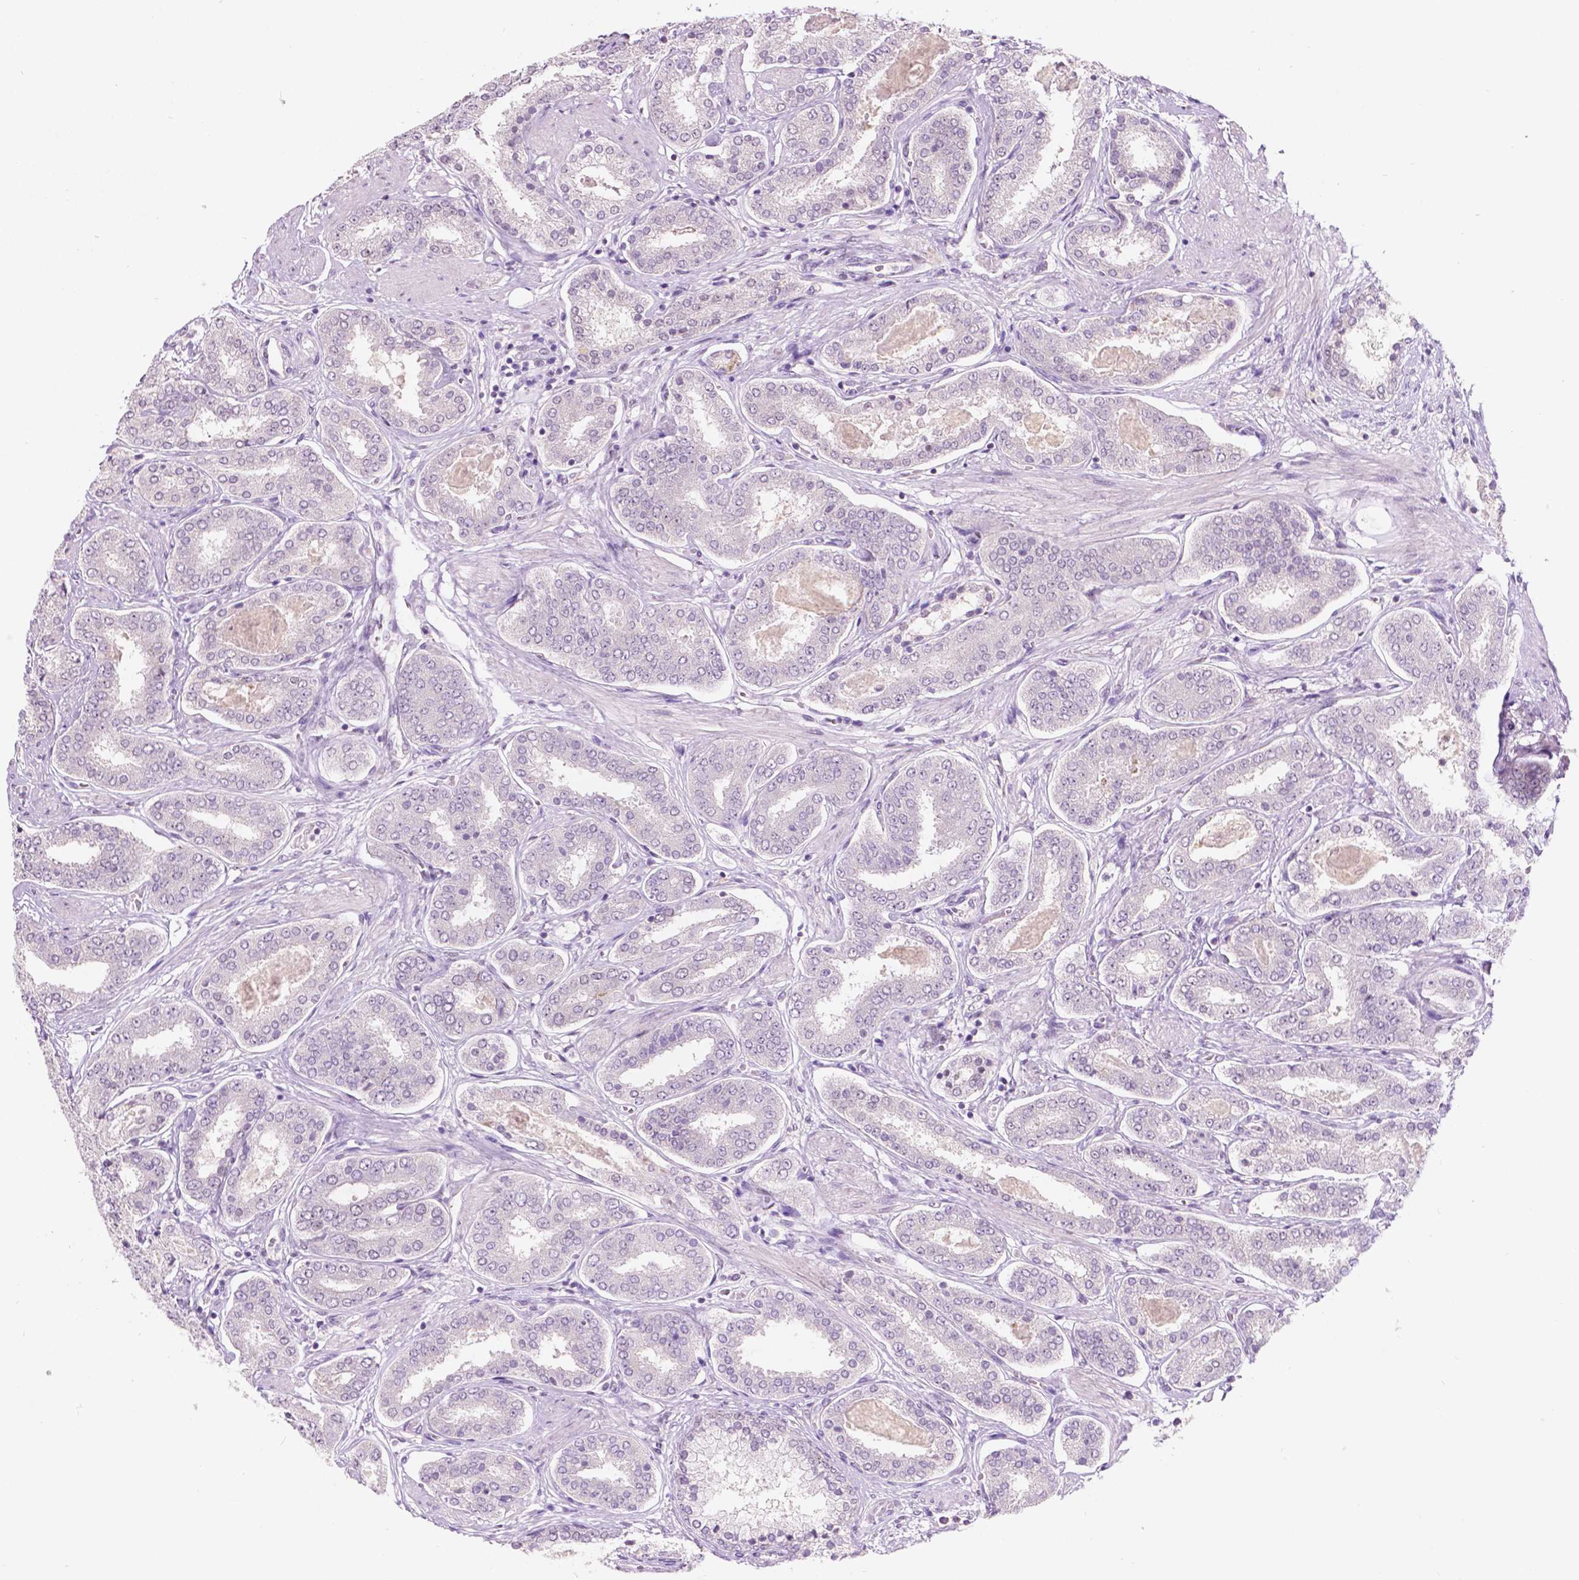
{"staining": {"intensity": "negative", "quantity": "none", "location": "none"}, "tissue": "prostate cancer", "cell_type": "Tumor cells", "image_type": "cancer", "snomed": [{"axis": "morphology", "description": "Adenocarcinoma, High grade"}, {"axis": "topography", "description": "Prostate"}], "caption": "Prostate cancer (high-grade adenocarcinoma) stained for a protein using IHC displays no staining tumor cells.", "gene": "TM6SF2", "patient": {"sex": "male", "age": 63}}